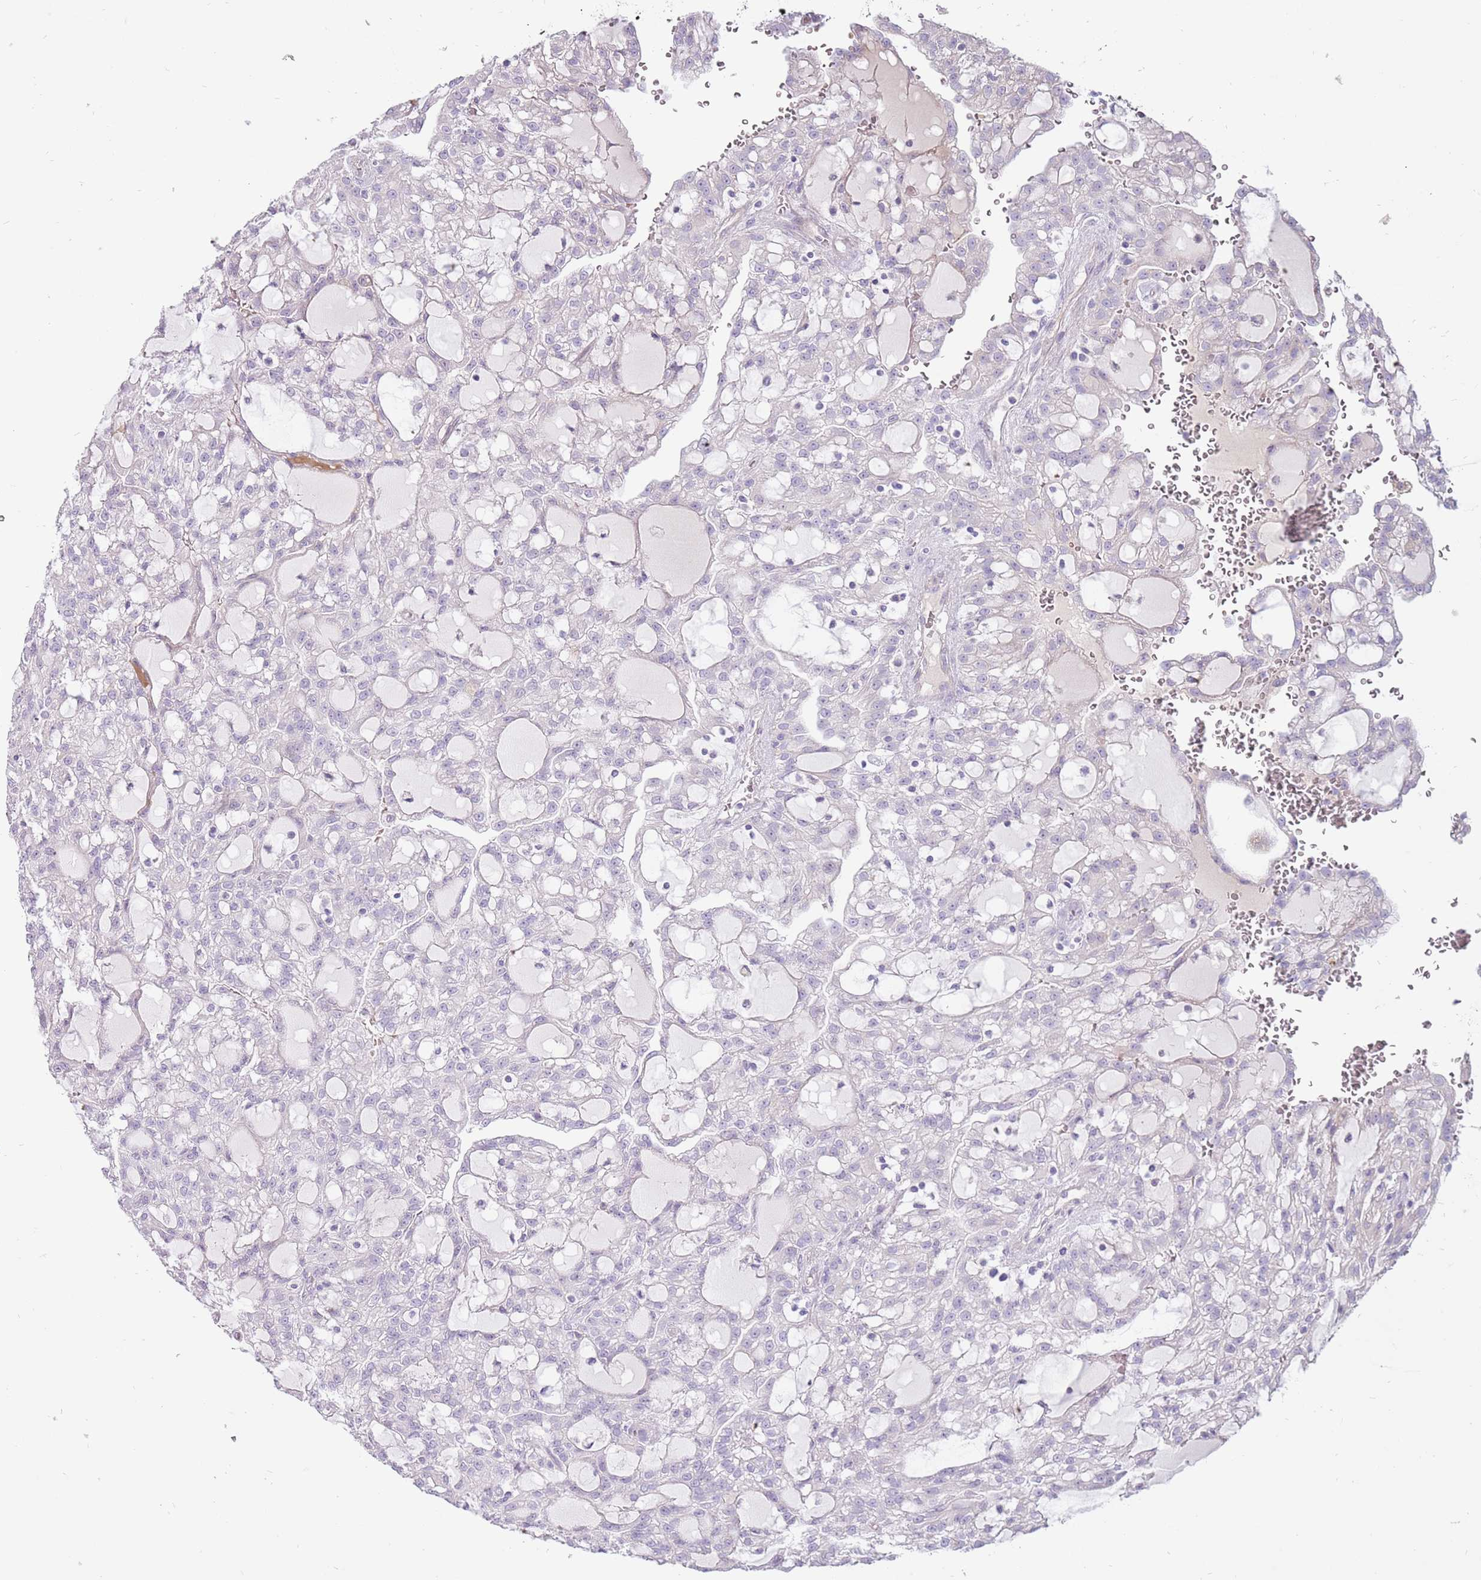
{"staining": {"intensity": "negative", "quantity": "none", "location": "none"}, "tissue": "renal cancer", "cell_type": "Tumor cells", "image_type": "cancer", "snomed": [{"axis": "morphology", "description": "Adenocarcinoma, NOS"}, {"axis": "topography", "description": "Kidney"}], "caption": "Renal cancer (adenocarcinoma) was stained to show a protein in brown. There is no significant positivity in tumor cells. Brightfield microscopy of immunohistochemistry (IHC) stained with DAB (3,3'-diaminobenzidine) (brown) and hematoxylin (blue), captured at high magnification.", "gene": "MCUB", "patient": {"sex": "male", "age": 63}}